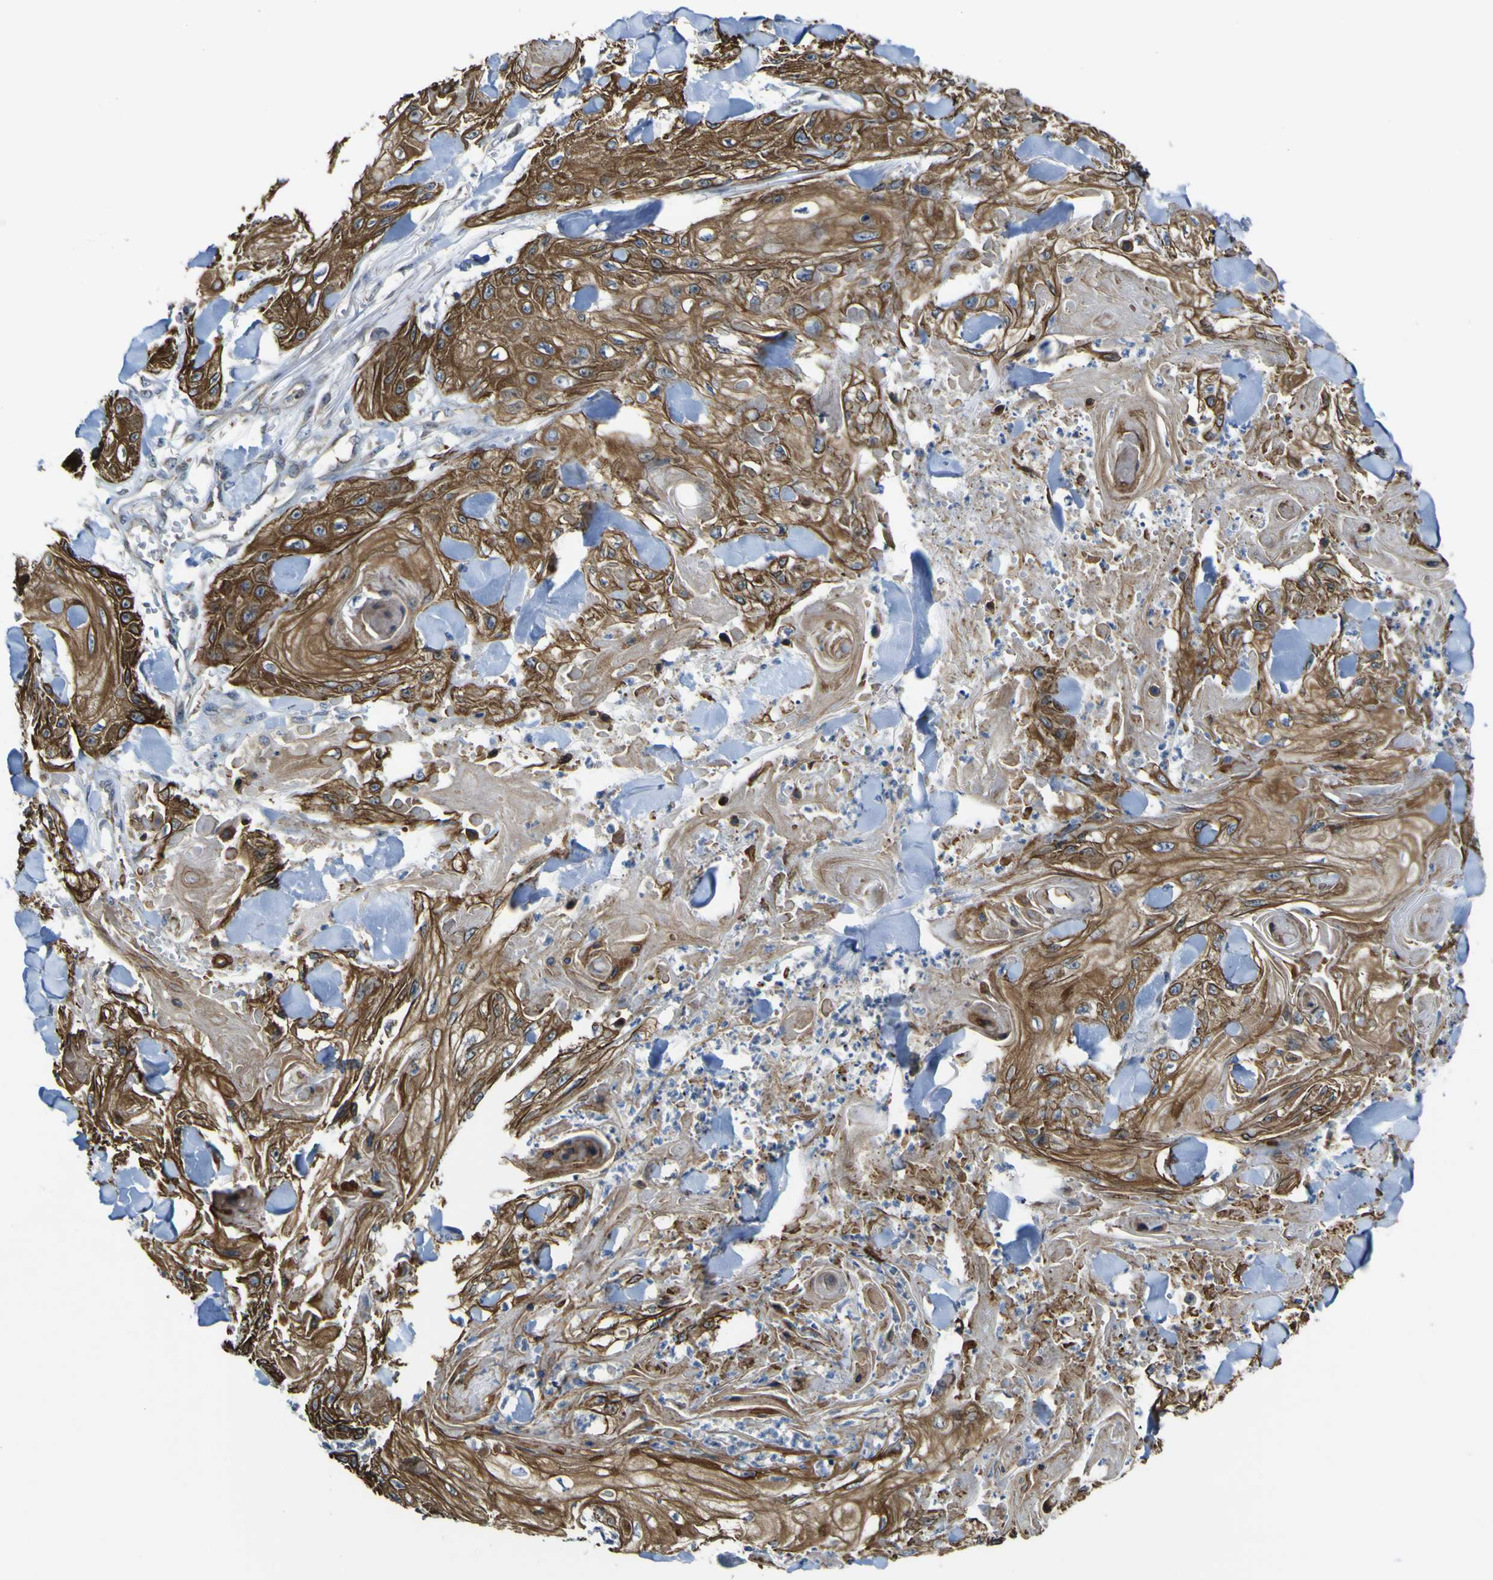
{"staining": {"intensity": "strong", "quantity": ">75%", "location": "cytoplasmic/membranous"}, "tissue": "skin cancer", "cell_type": "Tumor cells", "image_type": "cancer", "snomed": [{"axis": "morphology", "description": "Squamous cell carcinoma, NOS"}, {"axis": "topography", "description": "Skin"}], "caption": "The micrograph displays immunohistochemical staining of squamous cell carcinoma (skin). There is strong cytoplasmic/membranous positivity is appreciated in about >75% of tumor cells.", "gene": "KDM7A", "patient": {"sex": "male", "age": 74}}